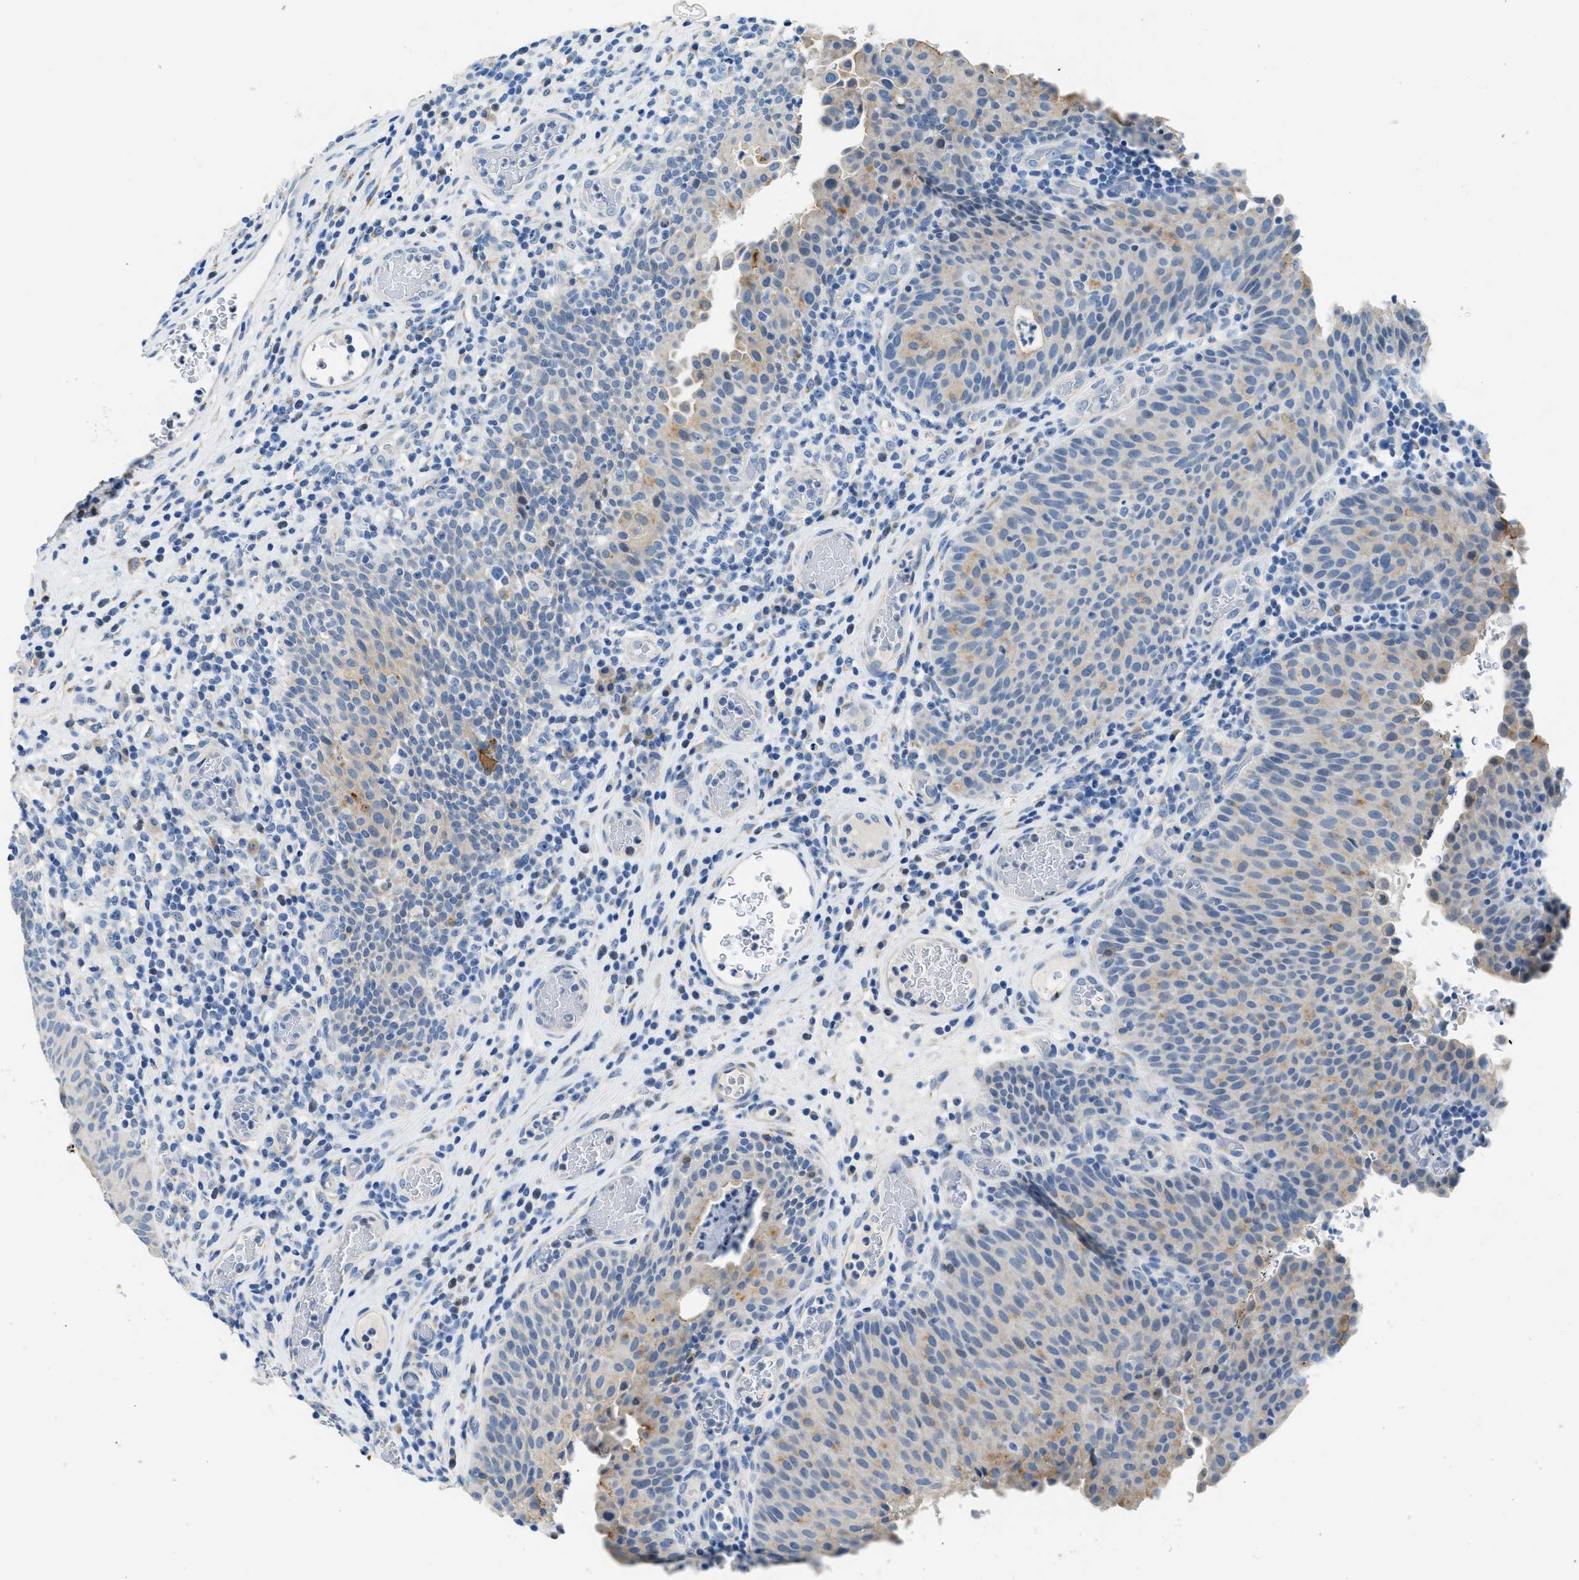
{"staining": {"intensity": "weak", "quantity": "<25%", "location": "cytoplasmic/membranous"}, "tissue": "urothelial cancer", "cell_type": "Tumor cells", "image_type": "cancer", "snomed": [{"axis": "morphology", "description": "Urothelial carcinoma, Low grade"}, {"axis": "topography", "description": "Urinary bladder"}], "caption": "Tumor cells show no significant protein staining in low-grade urothelial carcinoma.", "gene": "CLDN18", "patient": {"sex": "female", "age": 75}}